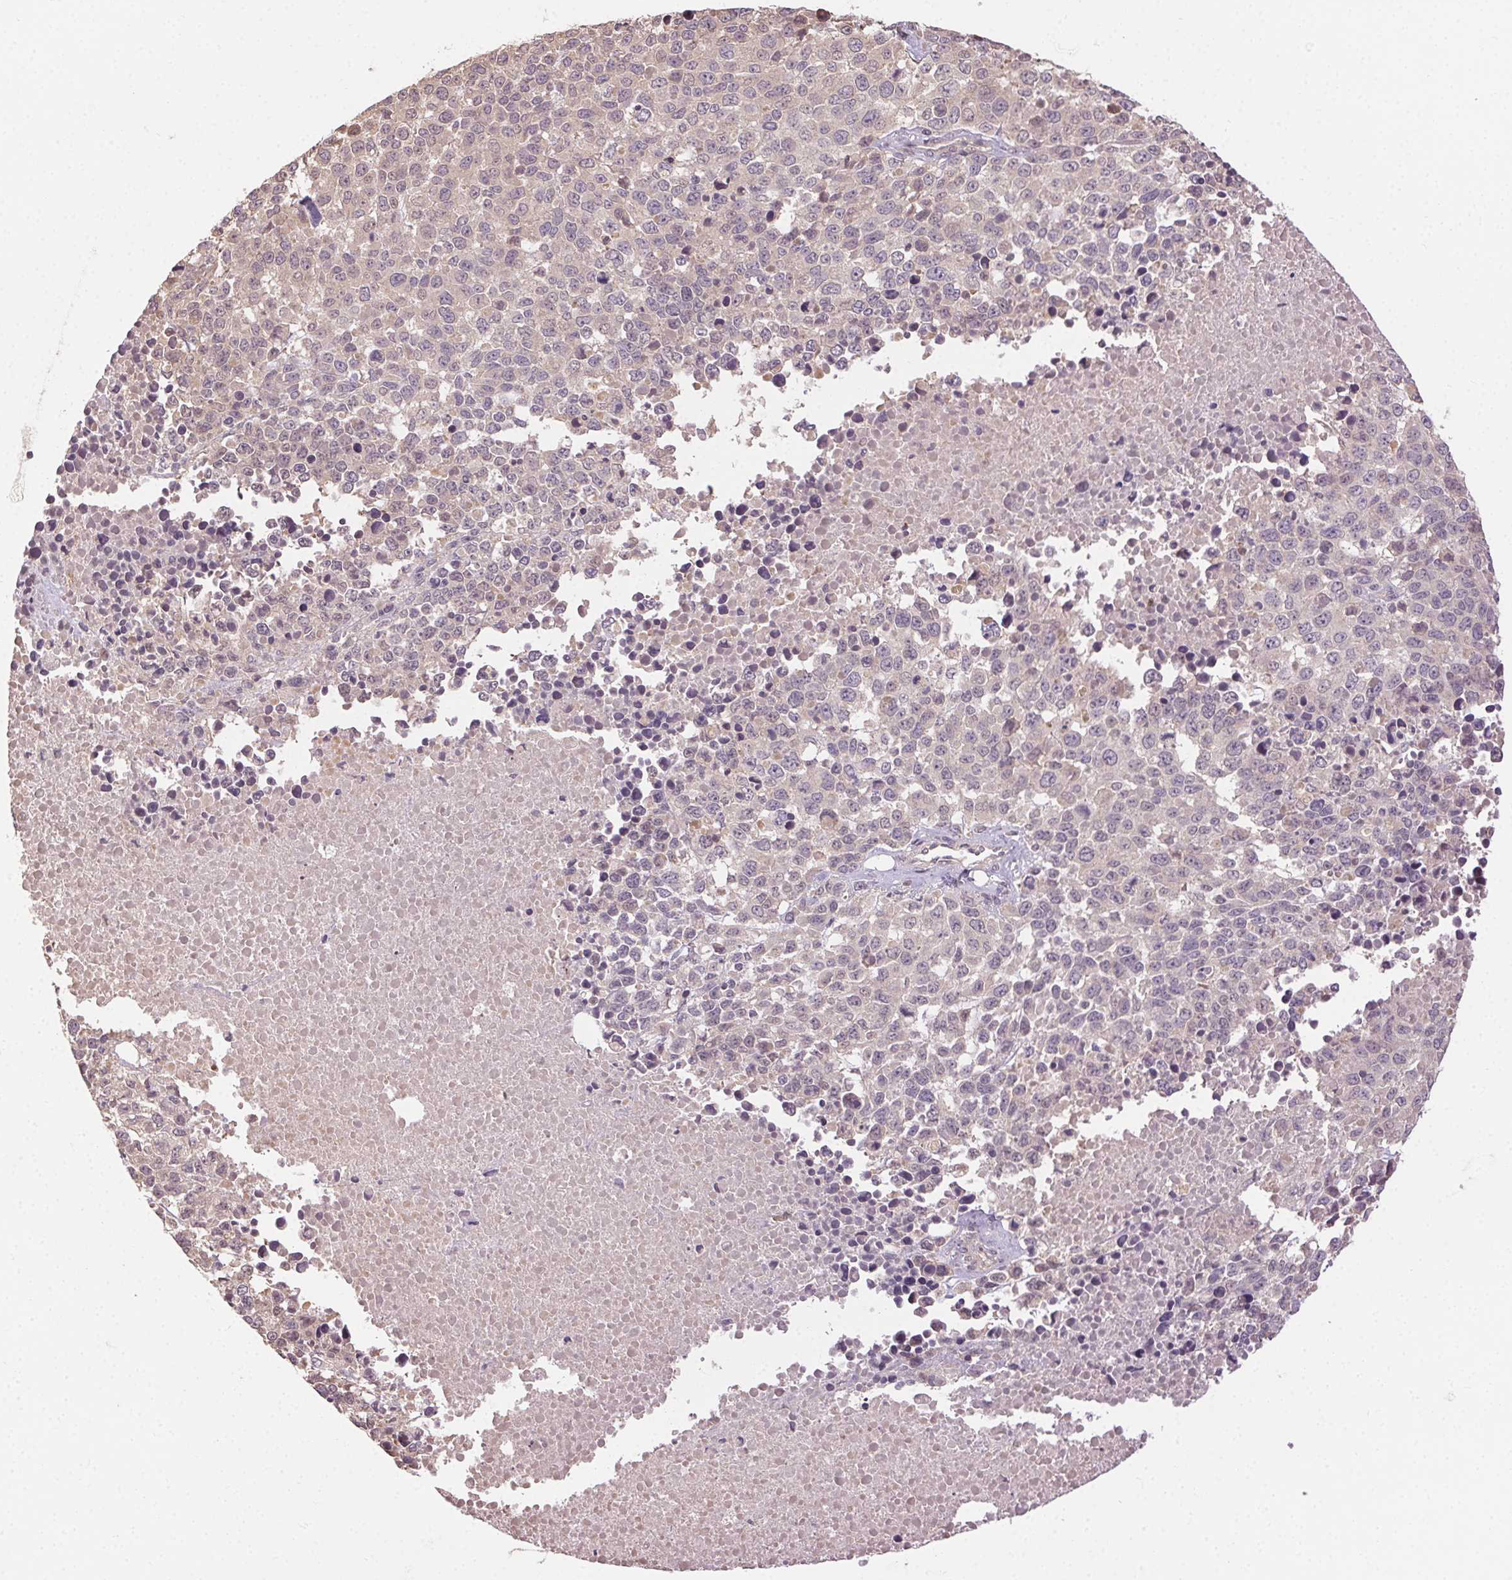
{"staining": {"intensity": "negative", "quantity": "none", "location": "none"}, "tissue": "melanoma", "cell_type": "Tumor cells", "image_type": "cancer", "snomed": [{"axis": "morphology", "description": "Malignant melanoma, Metastatic site"}, {"axis": "topography", "description": "Skin"}], "caption": "The histopathology image exhibits no significant positivity in tumor cells of melanoma. The staining was performed using DAB (3,3'-diaminobenzidine) to visualize the protein expression in brown, while the nuclei were stained in blue with hematoxylin (Magnification: 20x).", "gene": "ATP1B3", "patient": {"sex": "male", "age": 84}}